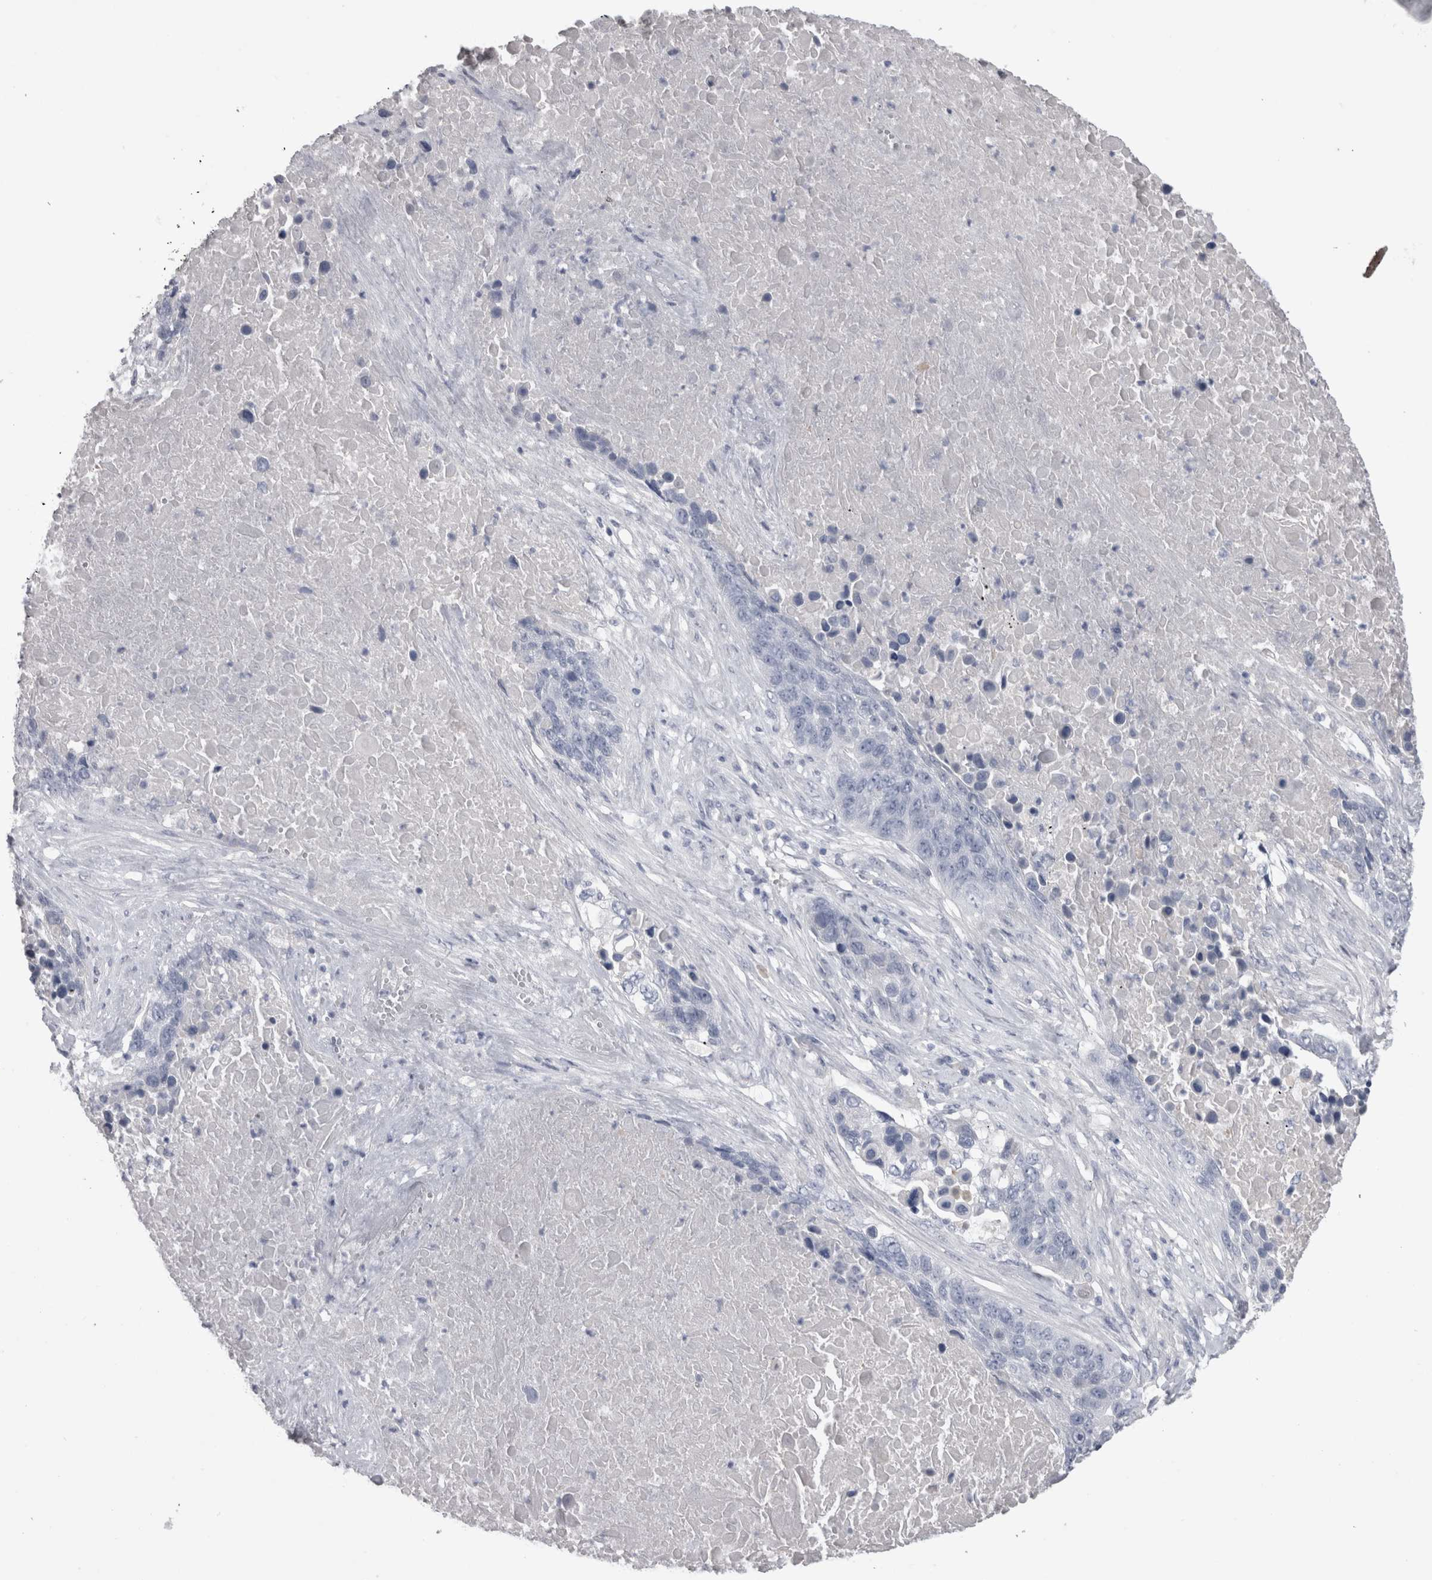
{"staining": {"intensity": "negative", "quantity": "none", "location": "none"}, "tissue": "lung cancer", "cell_type": "Tumor cells", "image_type": "cancer", "snomed": [{"axis": "morphology", "description": "Squamous cell carcinoma, NOS"}, {"axis": "topography", "description": "Lung"}], "caption": "The IHC image has no significant expression in tumor cells of squamous cell carcinoma (lung) tissue.", "gene": "ADAM2", "patient": {"sex": "male", "age": 66}}